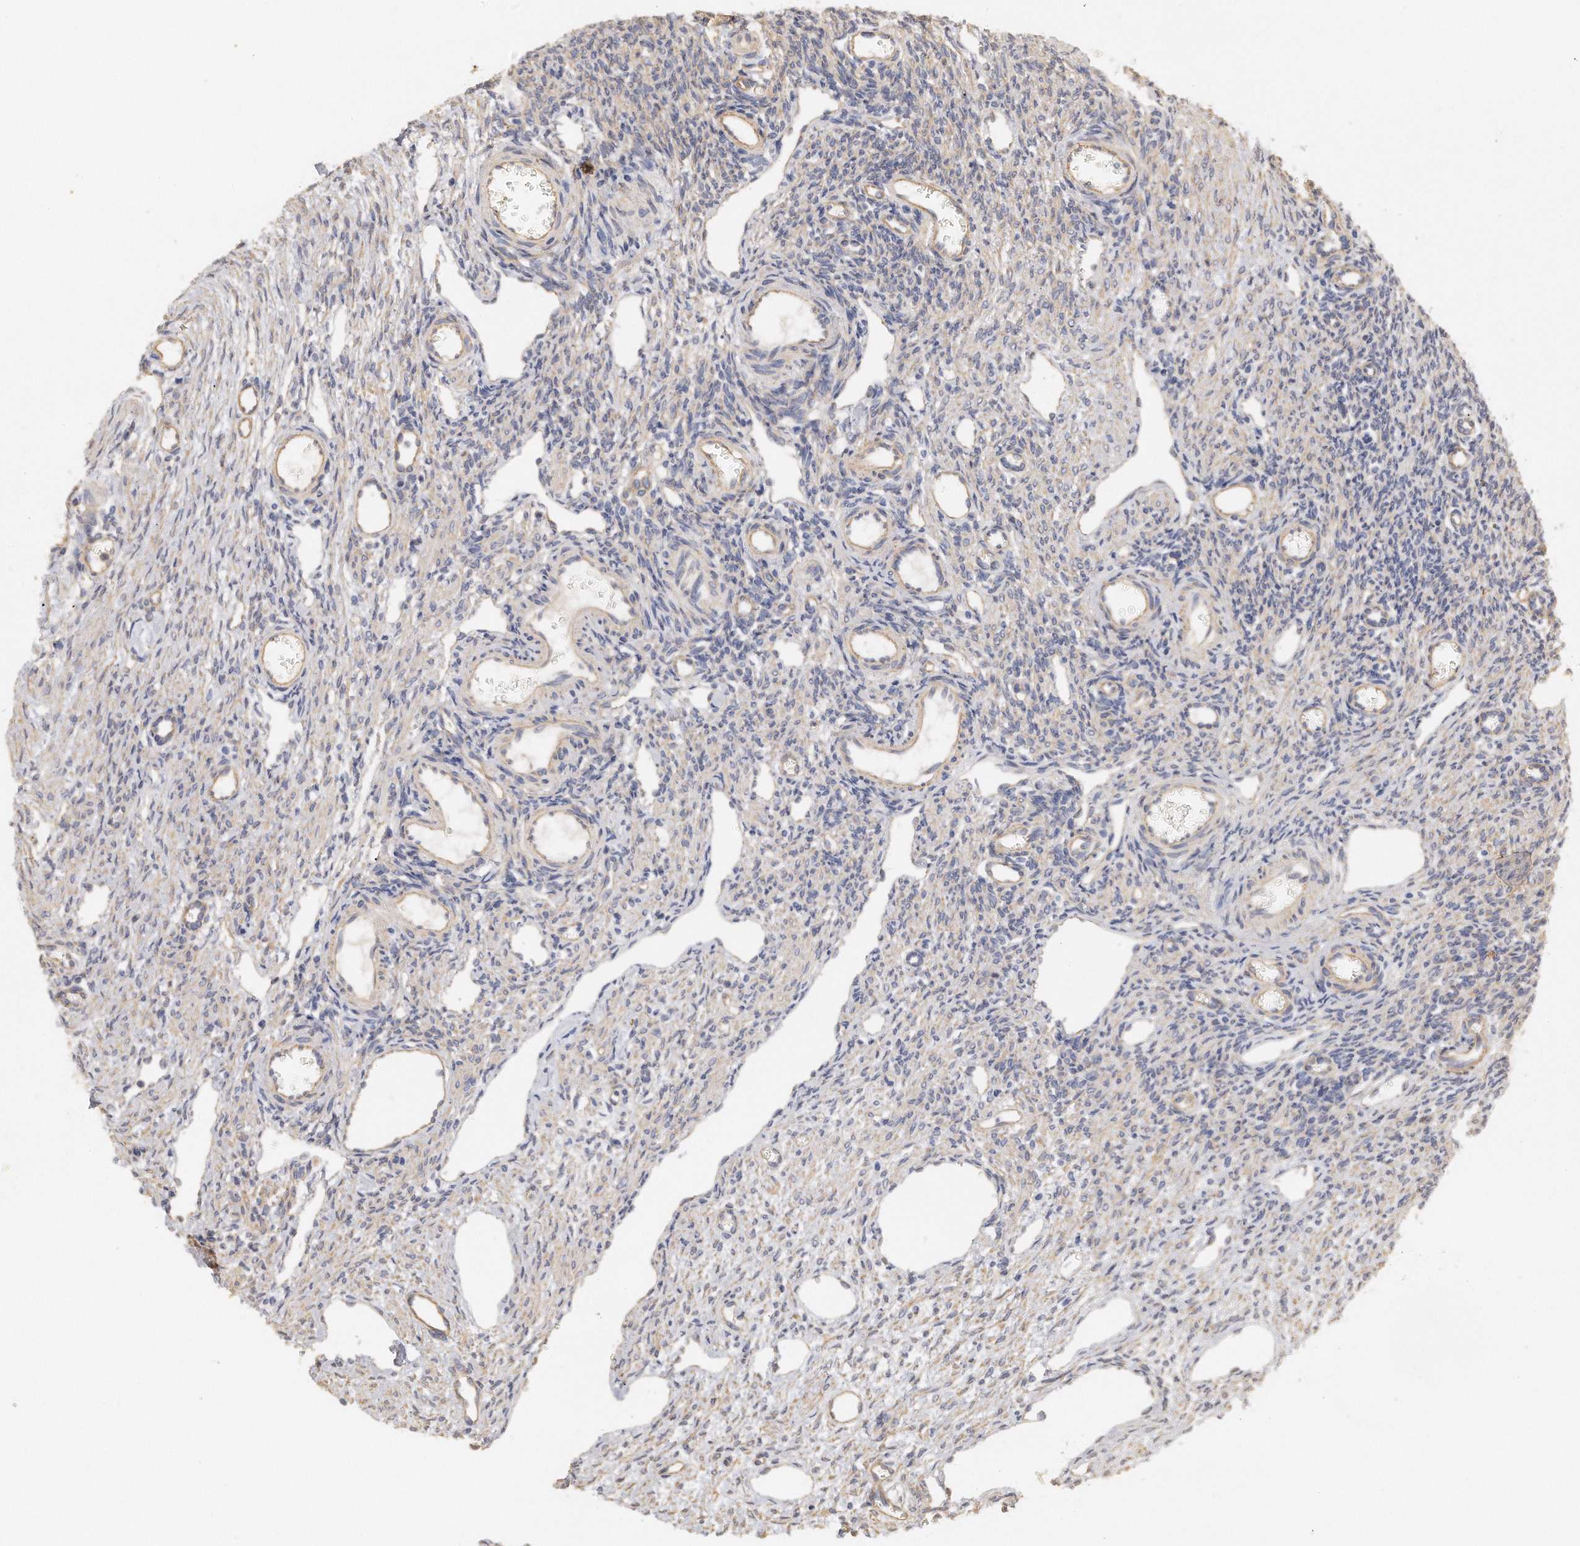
{"staining": {"intensity": "moderate", "quantity": "25%-75%", "location": "cytoplasmic/membranous"}, "tissue": "ovary", "cell_type": "Ovarian stroma cells", "image_type": "normal", "snomed": [{"axis": "morphology", "description": "Normal tissue, NOS"}, {"axis": "topography", "description": "Ovary"}], "caption": "Normal ovary reveals moderate cytoplasmic/membranous positivity in approximately 25%-75% of ovarian stroma cells The staining was performed using DAB (3,3'-diaminobenzidine), with brown indicating positive protein expression. Nuclei are stained blue with hematoxylin..", "gene": "CHST7", "patient": {"sex": "female", "age": 33}}